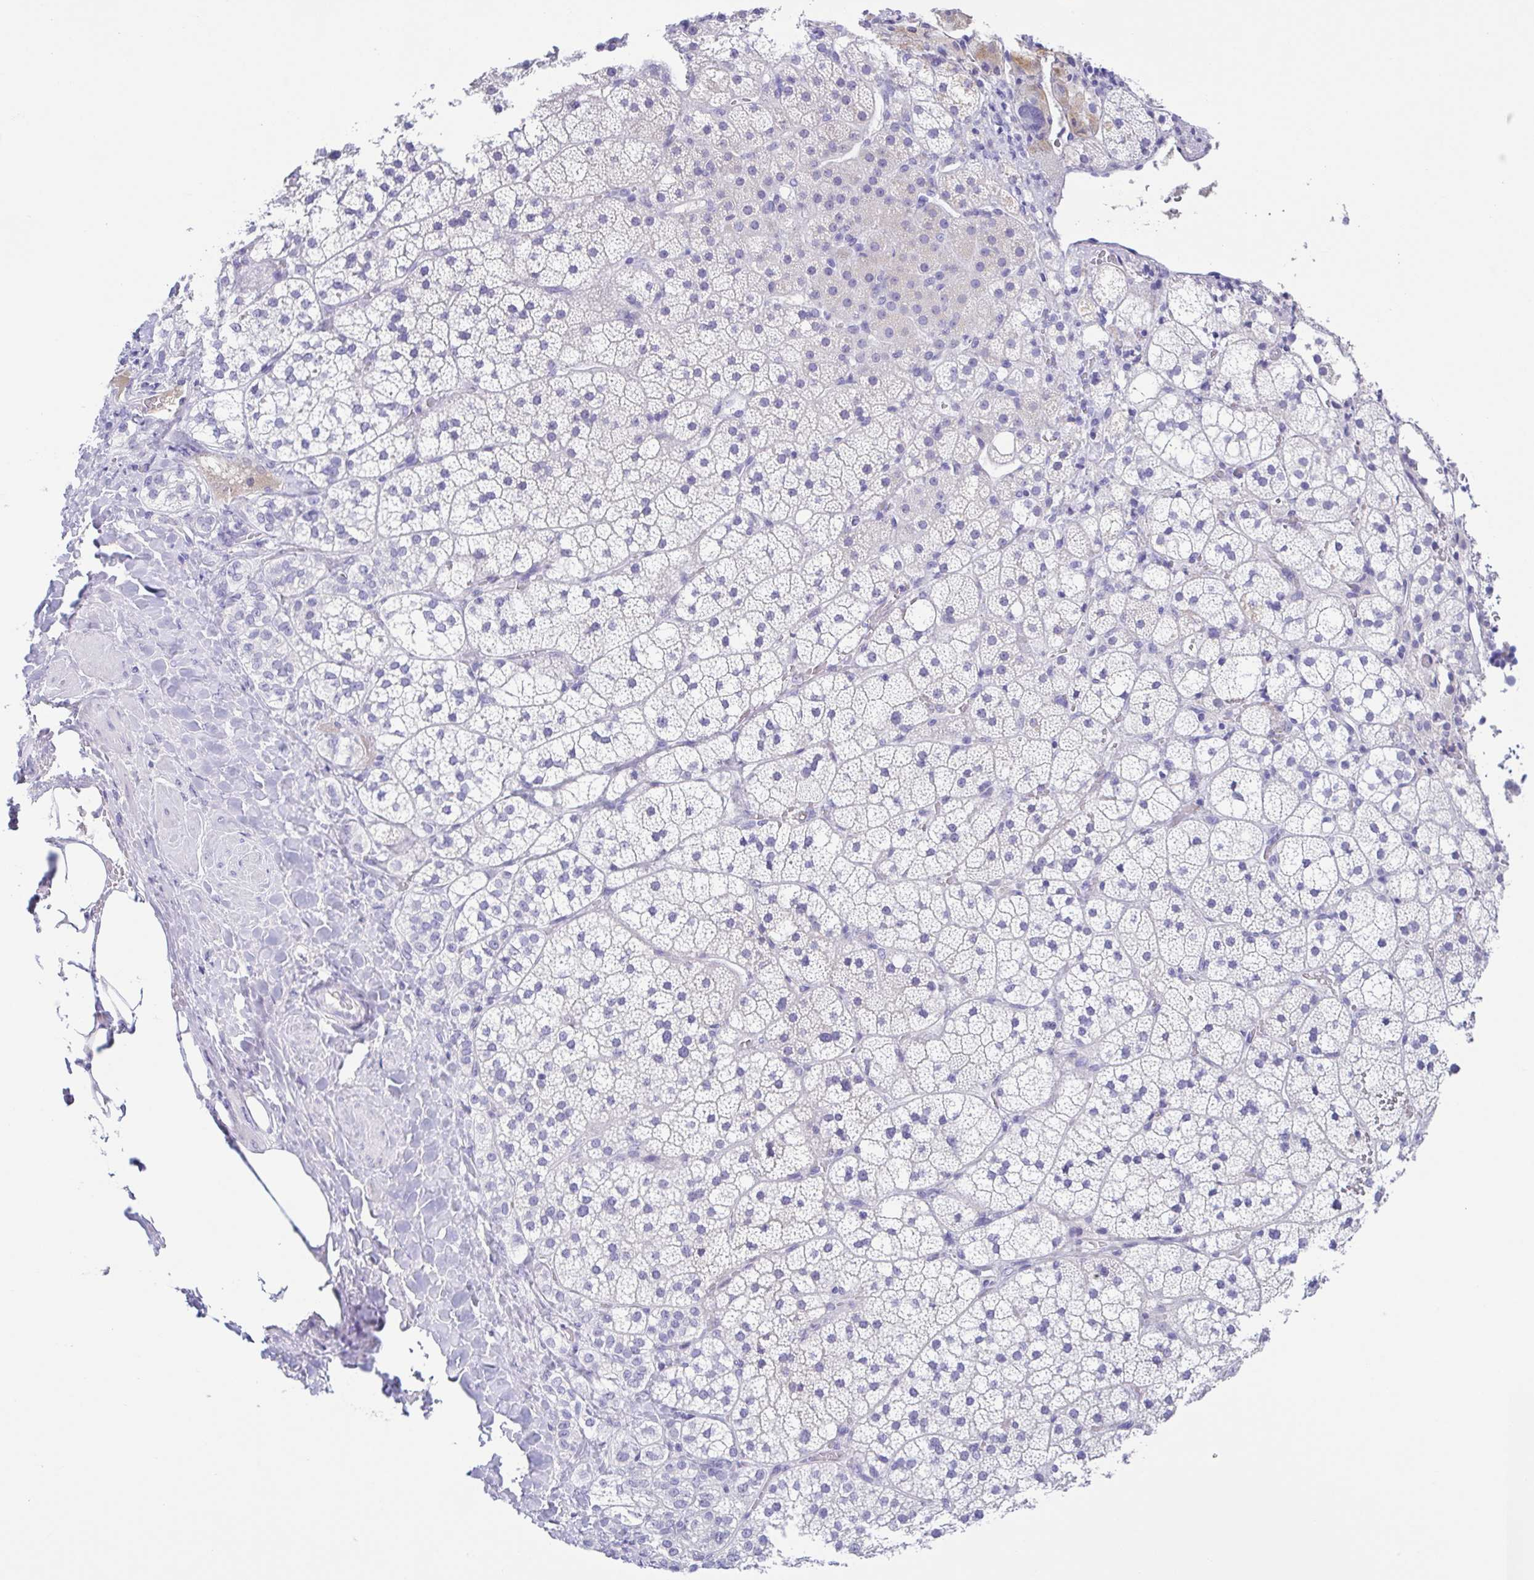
{"staining": {"intensity": "weak", "quantity": "<25%", "location": "cytoplasmic/membranous"}, "tissue": "adrenal gland", "cell_type": "Glandular cells", "image_type": "normal", "snomed": [{"axis": "morphology", "description": "Normal tissue, NOS"}, {"axis": "topography", "description": "Adrenal gland"}], "caption": "Human adrenal gland stained for a protein using immunohistochemistry (IHC) demonstrates no positivity in glandular cells.", "gene": "A1BG", "patient": {"sex": "male", "age": 53}}